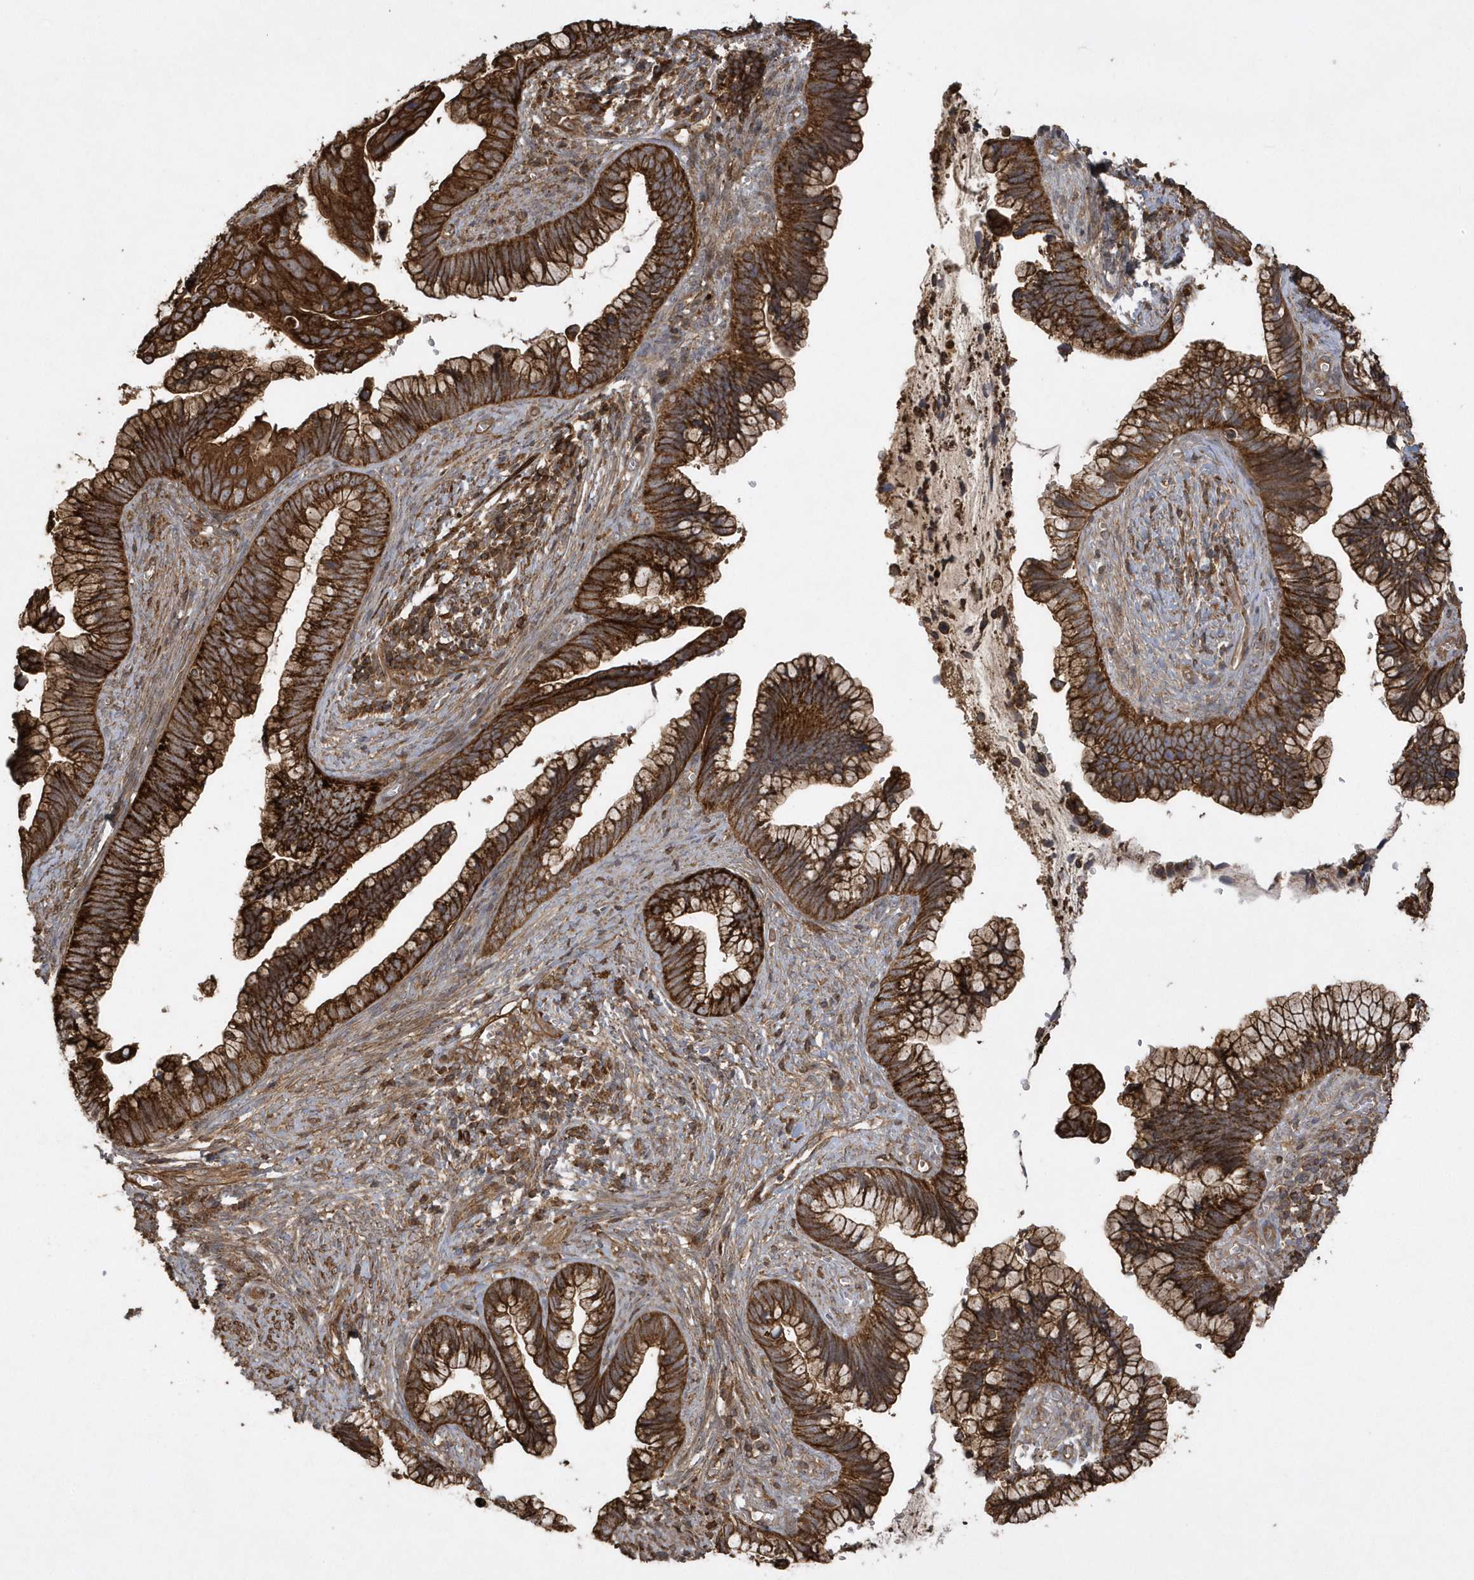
{"staining": {"intensity": "strong", "quantity": ">75%", "location": "cytoplasmic/membranous"}, "tissue": "cervical cancer", "cell_type": "Tumor cells", "image_type": "cancer", "snomed": [{"axis": "morphology", "description": "Adenocarcinoma, NOS"}, {"axis": "topography", "description": "Cervix"}], "caption": "Approximately >75% of tumor cells in cervical cancer (adenocarcinoma) show strong cytoplasmic/membranous protein positivity as visualized by brown immunohistochemical staining.", "gene": "SENP8", "patient": {"sex": "female", "age": 44}}